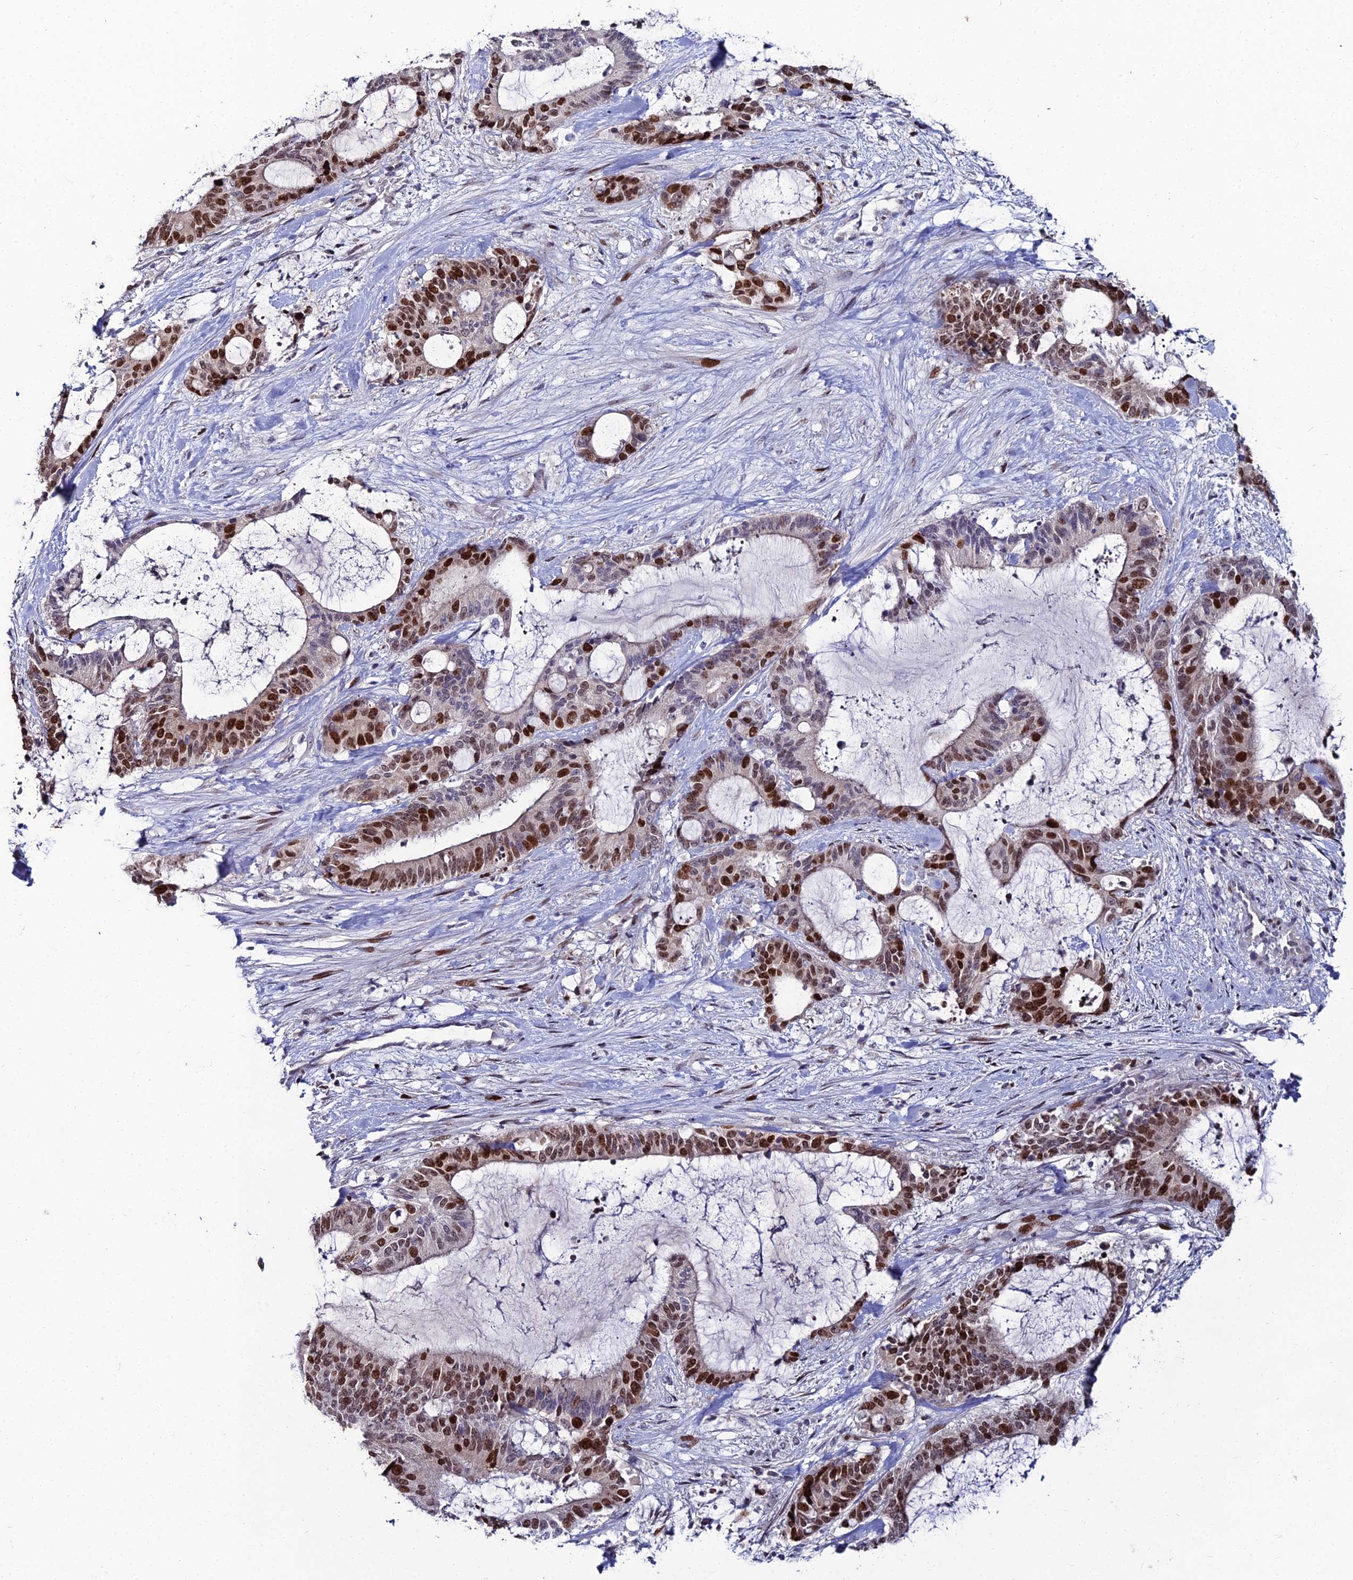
{"staining": {"intensity": "strong", "quantity": "25%-75%", "location": "nuclear"}, "tissue": "liver cancer", "cell_type": "Tumor cells", "image_type": "cancer", "snomed": [{"axis": "morphology", "description": "Normal tissue, NOS"}, {"axis": "morphology", "description": "Cholangiocarcinoma"}, {"axis": "topography", "description": "Liver"}, {"axis": "topography", "description": "Peripheral nerve tissue"}], "caption": "Immunohistochemical staining of human liver cancer demonstrates high levels of strong nuclear protein staining in approximately 25%-75% of tumor cells. The staining is performed using DAB brown chromogen to label protein expression. The nuclei are counter-stained blue using hematoxylin.", "gene": "TAF9B", "patient": {"sex": "female", "age": 73}}